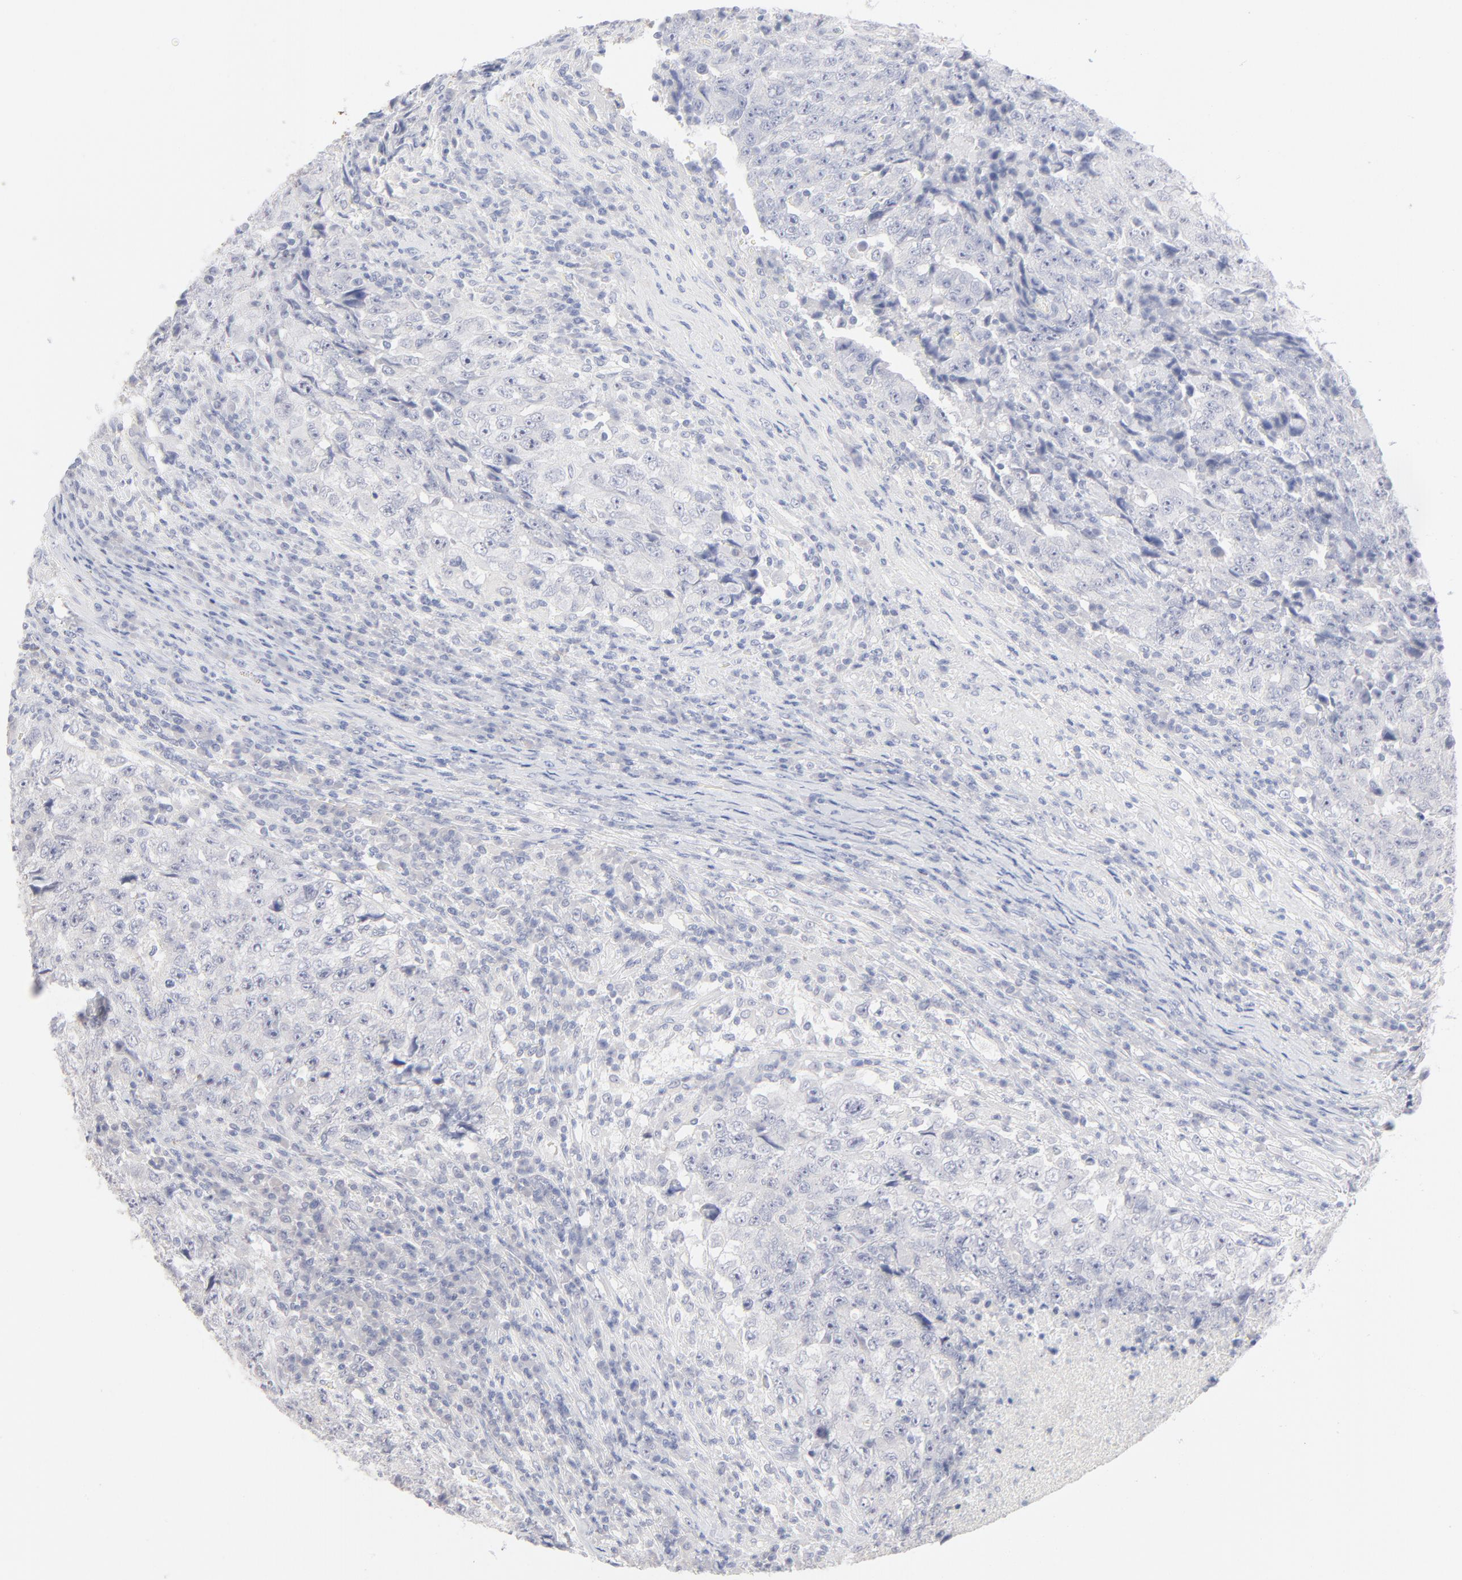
{"staining": {"intensity": "negative", "quantity": "none", "location": "none"}, "tissue": "testis cancer", "cell_type": "Tumor cells", "image_type": "cancer", "snomed": [{"axis": "morphology", "description": "Necrosis, NOS"}, {"axis": "morphology", "description": "Carcinoma, Embryonal, NOS"}, {"axis": "topography", "description": "Testis"}], "caption": "An immunohistochemistry image of testis cancer is shown. There is no staining in tumor cells of testis cancer.", "gene": "ONECUT1", "patient": {"sex": "male", "age": 19}}